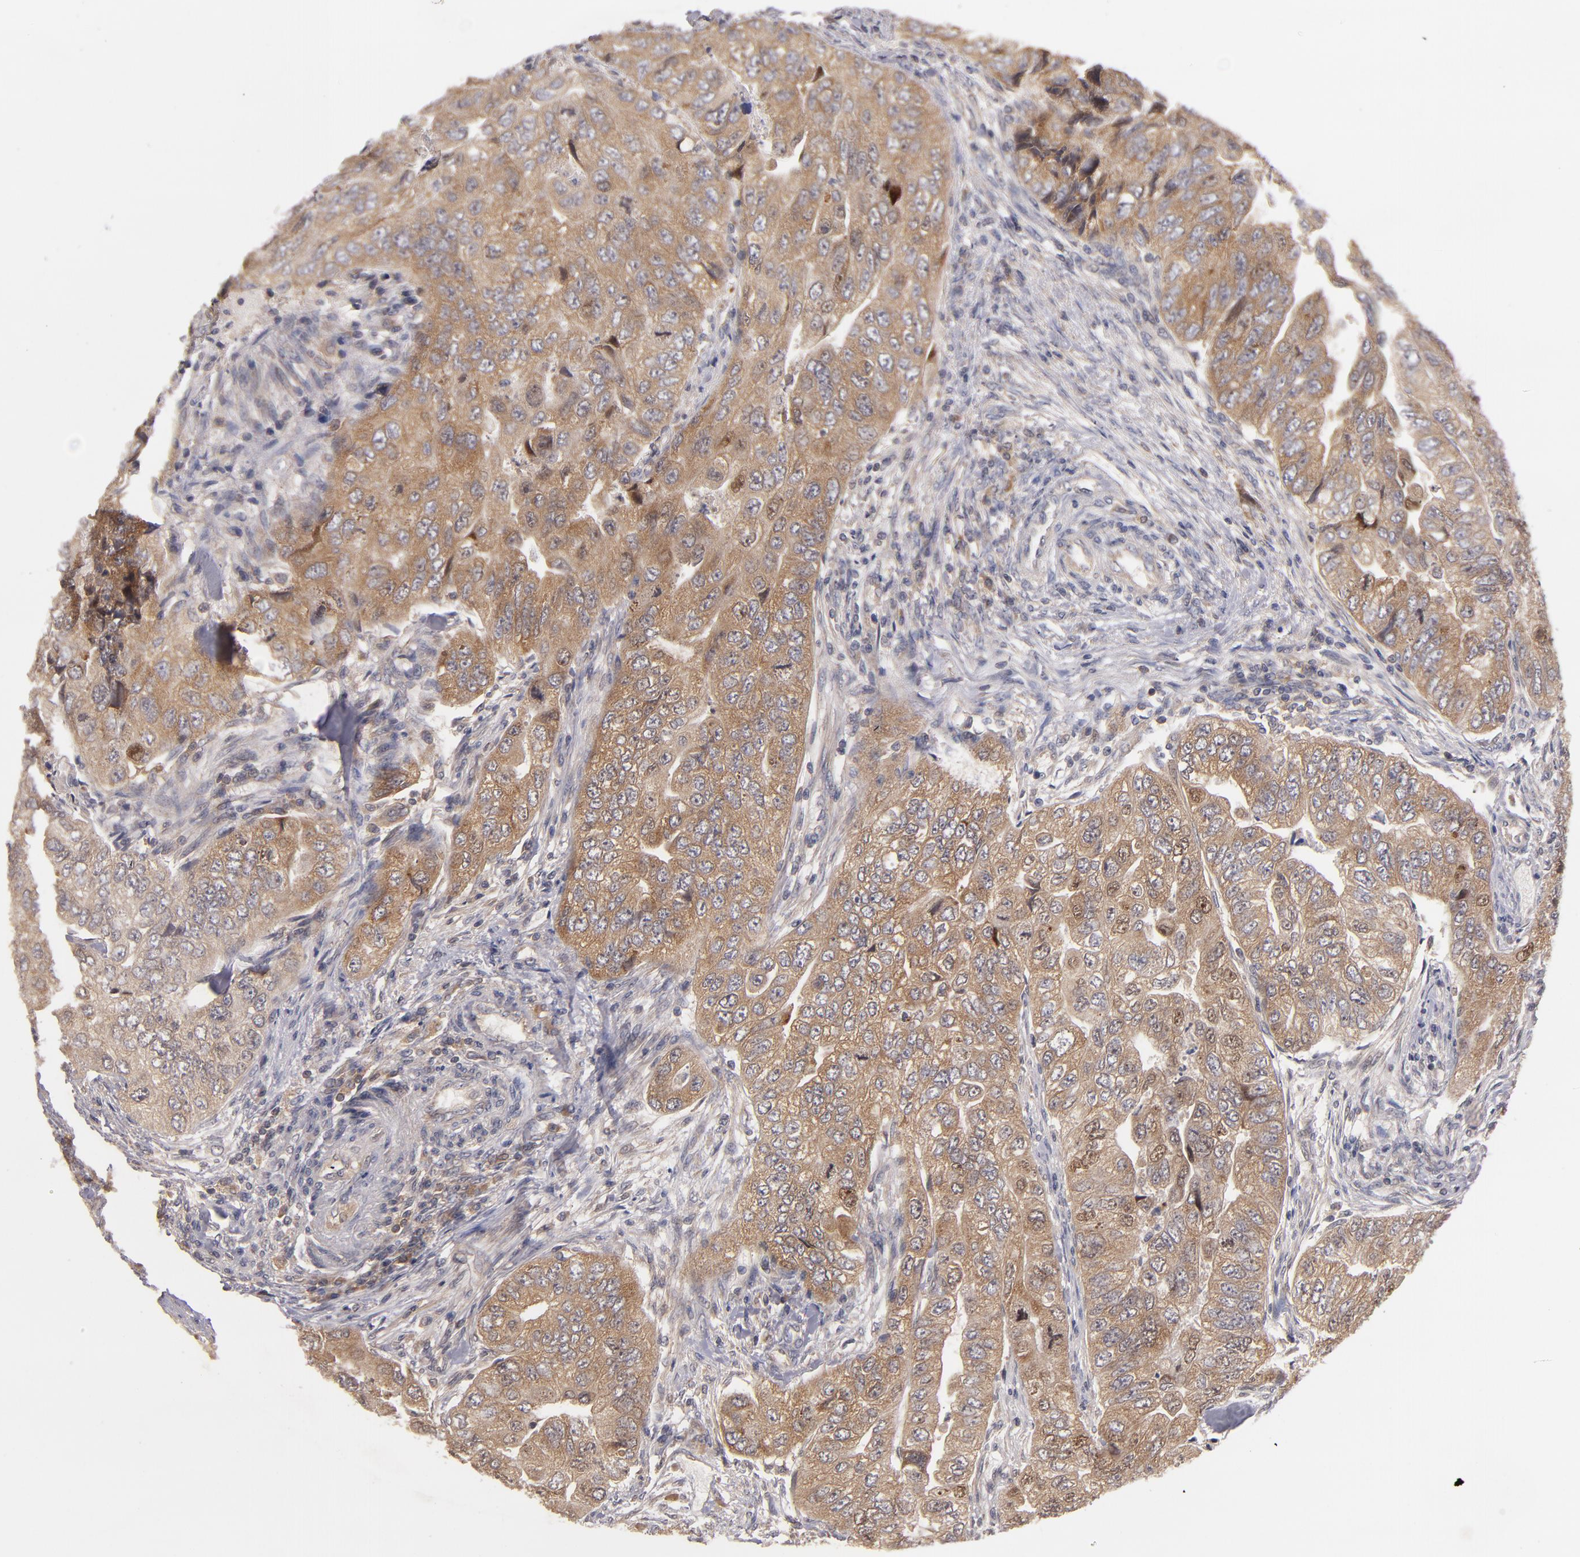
{"staining": {"intensity": "strong", "quantity": ">75%", "location": "cytoplasmic/membranous"}, "tissue": "colorectal cancer", "cell_type": "Tumor cells", "image_type": "cancer", "snomed": [{"axis": "morphology", "description": "Adenocarcinoma, NOS"}, {"axis": "topography", "description": "Colon"}], "caption": "About >75% of tumor cells in colorectal cancer (adenocarcinoma) display strong cytoplasmic/membranous protein staining as visualized by brown immunohistochemical staining.", "gene": "UPF3B", "patient": {"sex": "female", "age": 11}}